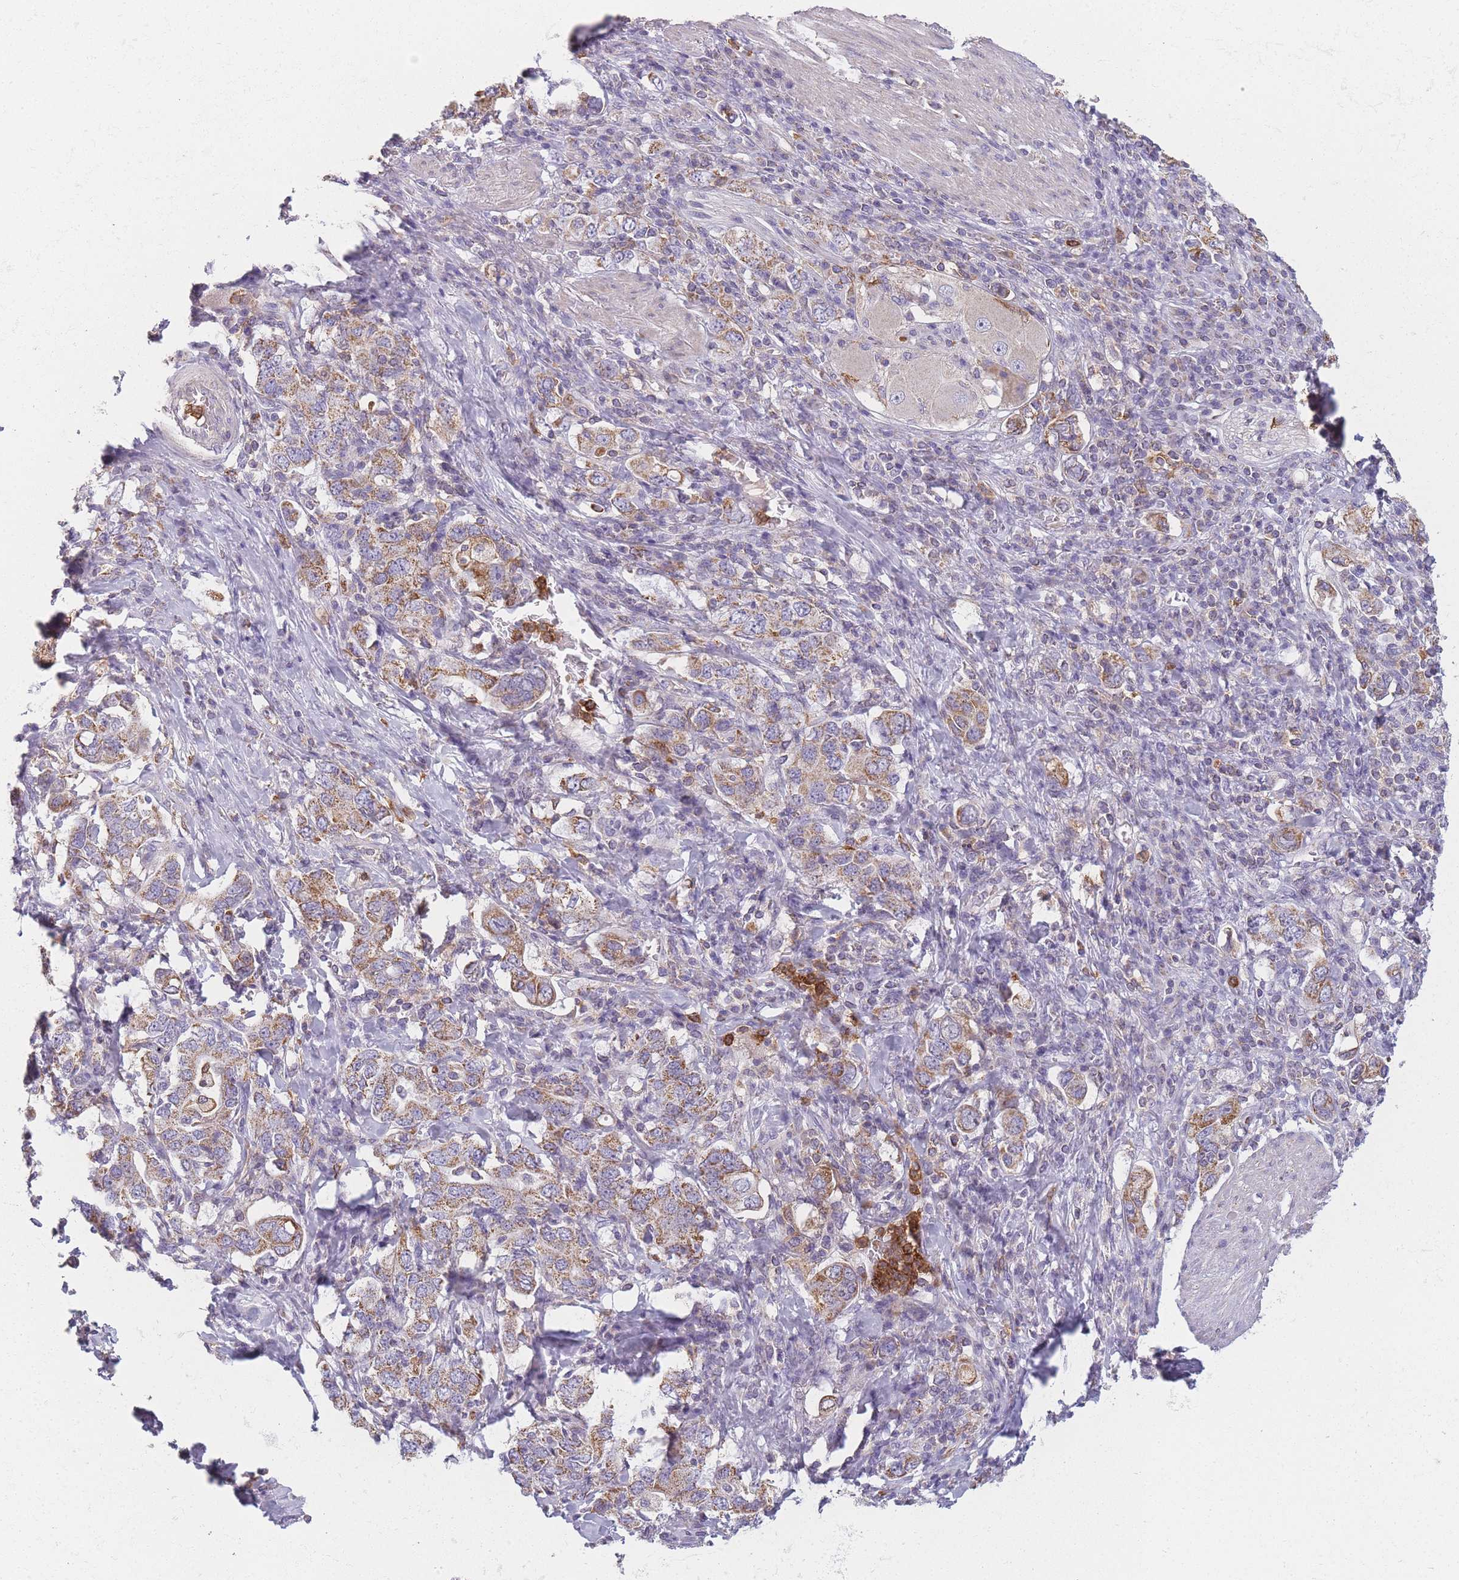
{"staining": {"intensity": "moderate", "quantity": ">75%", "location": "cytoplasmic/membranous"}, "tissue": "stomach cancer", "cell_type": "Tumor cells", "image_type": "cancer", "snomed": [{"axis": "morphology", "description": "Adenocarcinoma, NOS"}, {"axis": "topography", "description": "Stomach, upper"}, {"axis": "topography", "description": "Stomach"}], "caption": "IHC image of adenocarcinoma (stomach) stained for a protein (brown), which exhibits medium levels of moderate cytoplasmic/membranous positivity in approximately >75% of tumor cells.", "gene": "PRAM1", "patient": {"sex": "male", "age": 62}}